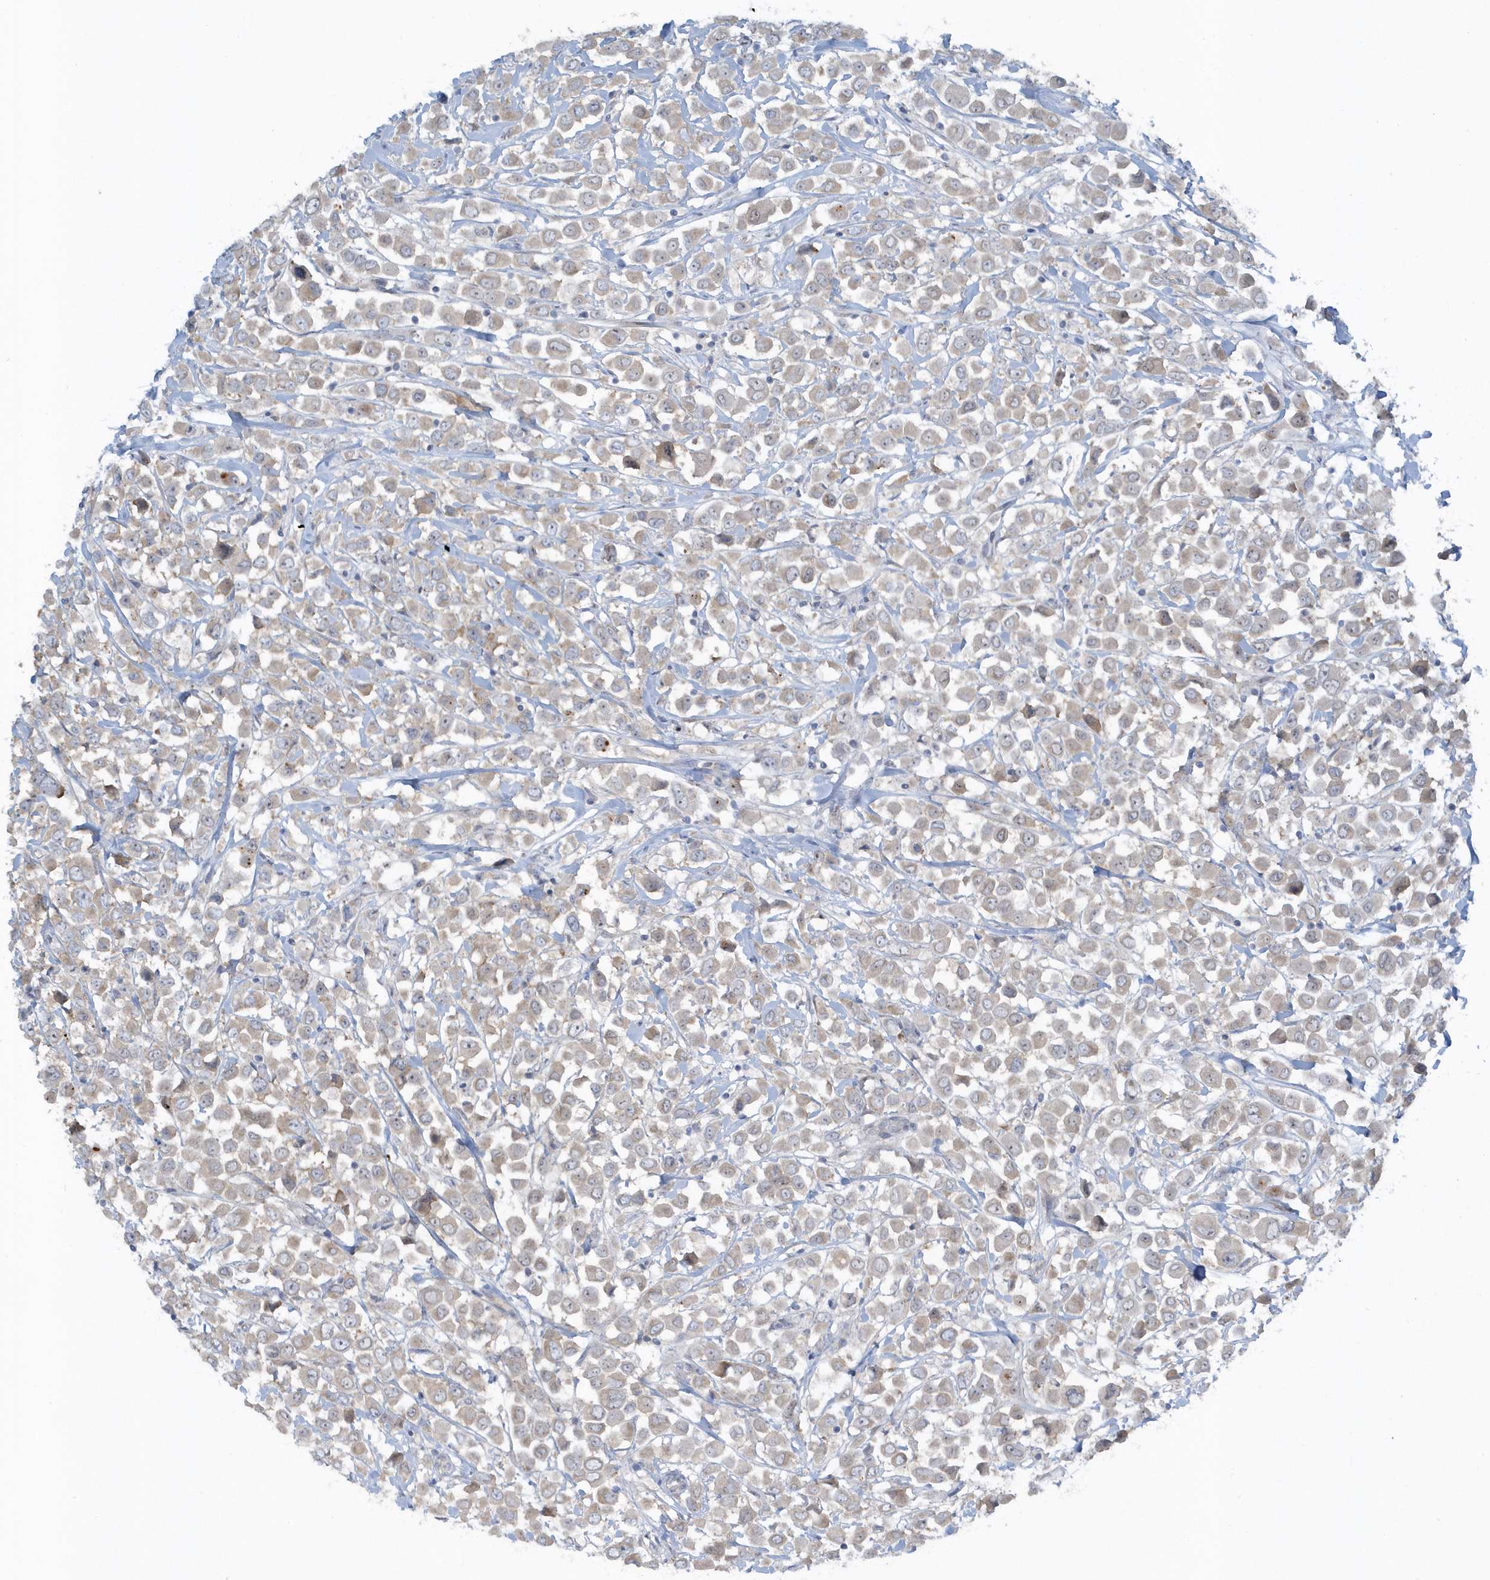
{"staining": {"intensity": "weak", "quantity": "25%-75%", "location": "cytoplasmic/membranous"}, "tissue": "breast cancer", "cell_type": "Tumor cells", "image_type": "cancer", "snomed": [{"axis": "morphology", "description": "Duct carcinoma"}, {"axis": "topography", "description": "Breast"}], "caption": "The micrograph demonstrates staining of breast cancer (invasive ductal carcinoma), revealing weak cytoplasmic/membranous protein positivity (brown color) within tumor cells.", "gene": "SCN3A", "patient": {"sex": "female", "age": 61}}